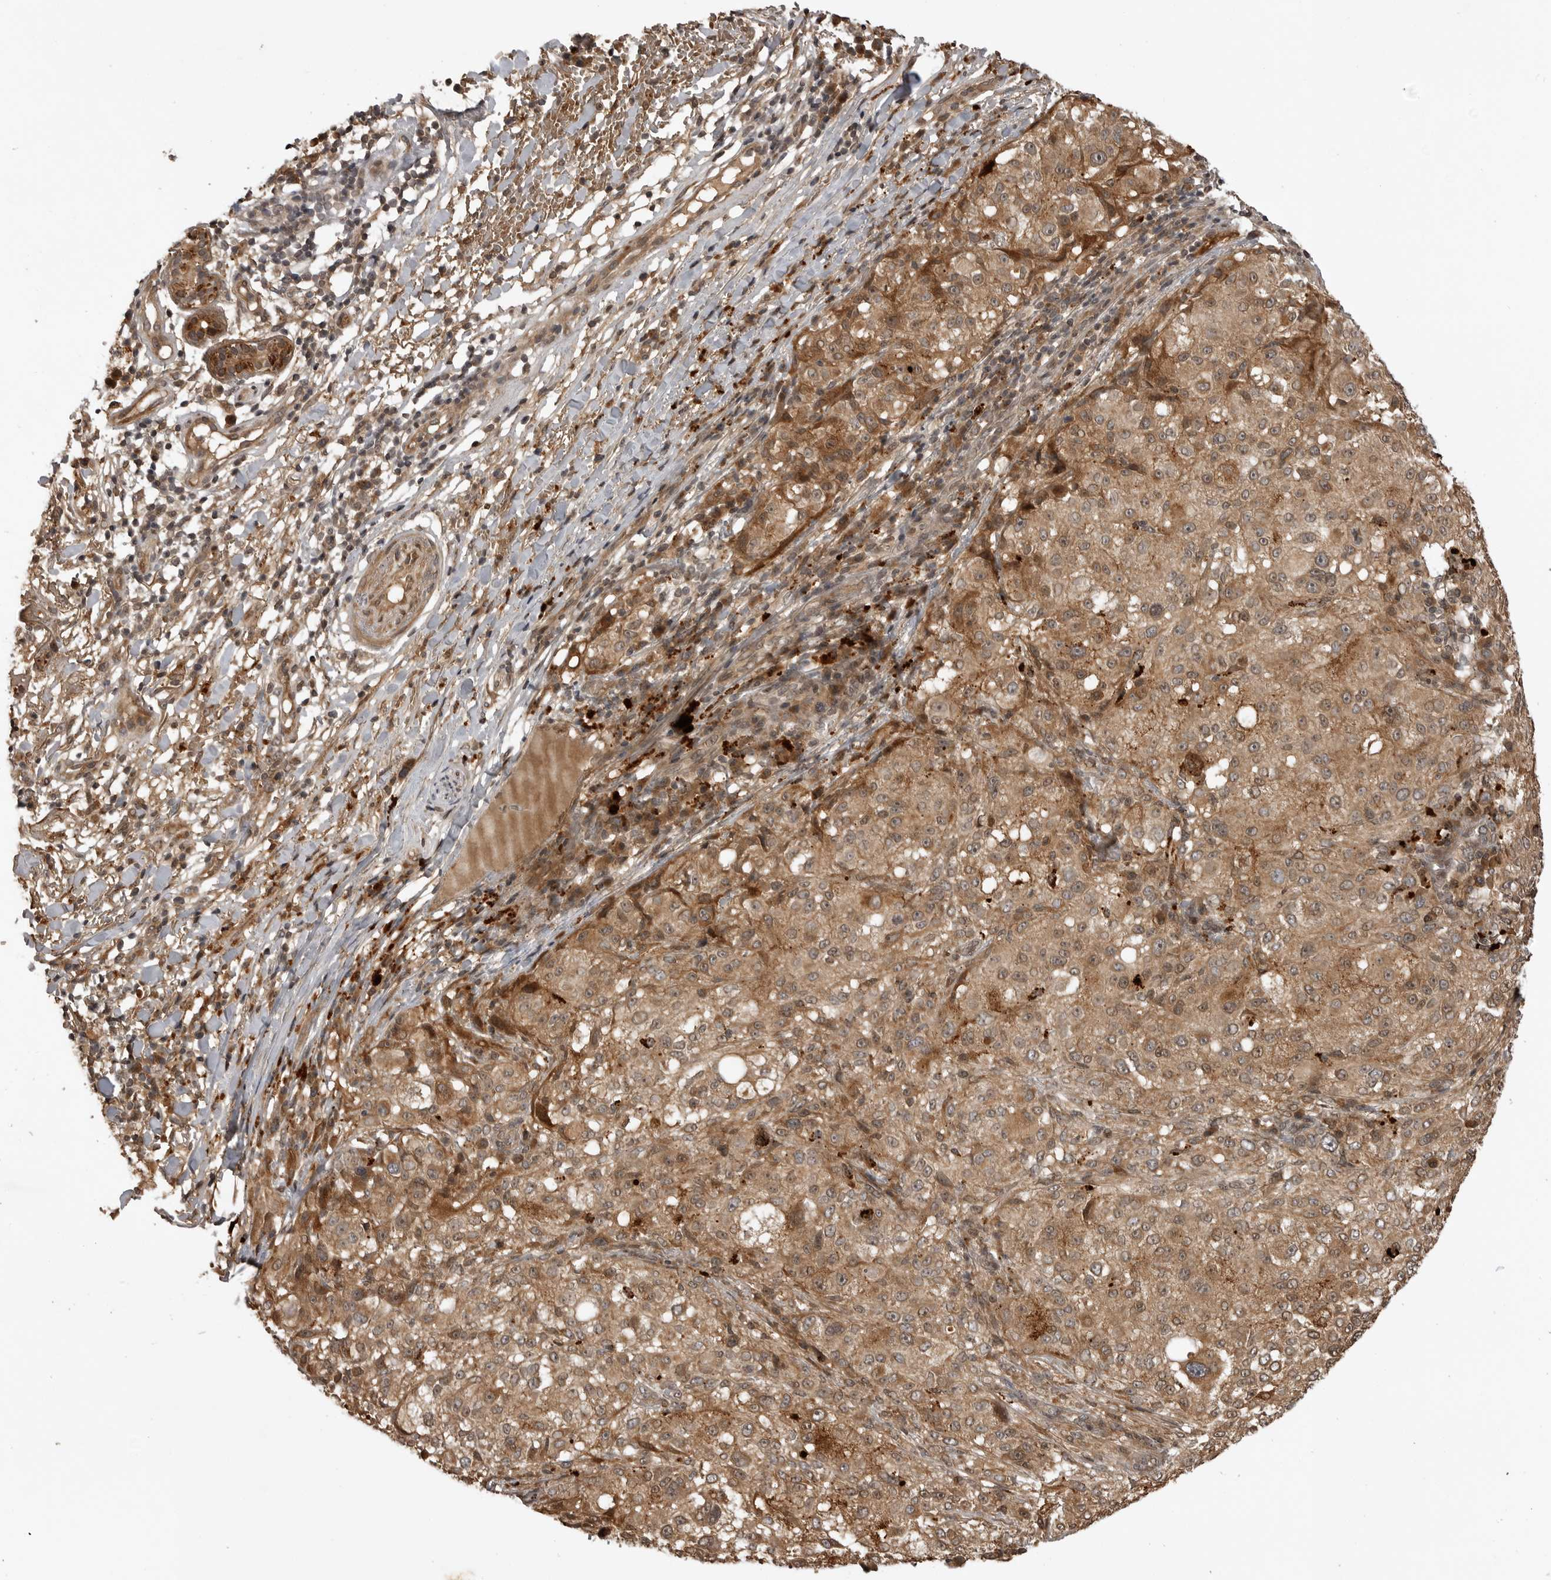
{"staining": {"intensity": "moderate", "quantity": ">75%", "location": "cytoplasmic/membranous"}, "tissue": "melanoma", "cell_type": "Tumor cells", "image_type": "cancer", "snomed": [{"axis": "morphology", "description": "Necrosis, NOS"}, {"axis": "morphology", "description": "Malignant melanoma, NOS"}, {"axis": "topography", "description": "Skin"}], "caption": "The histopathology image shows a brown stain indicating the presence of a protein in the cytoplasmic/membranous of tumor cells in melanoma.", "gene": "AKAP7", "patient": {"sex": "female", "age": 87}}